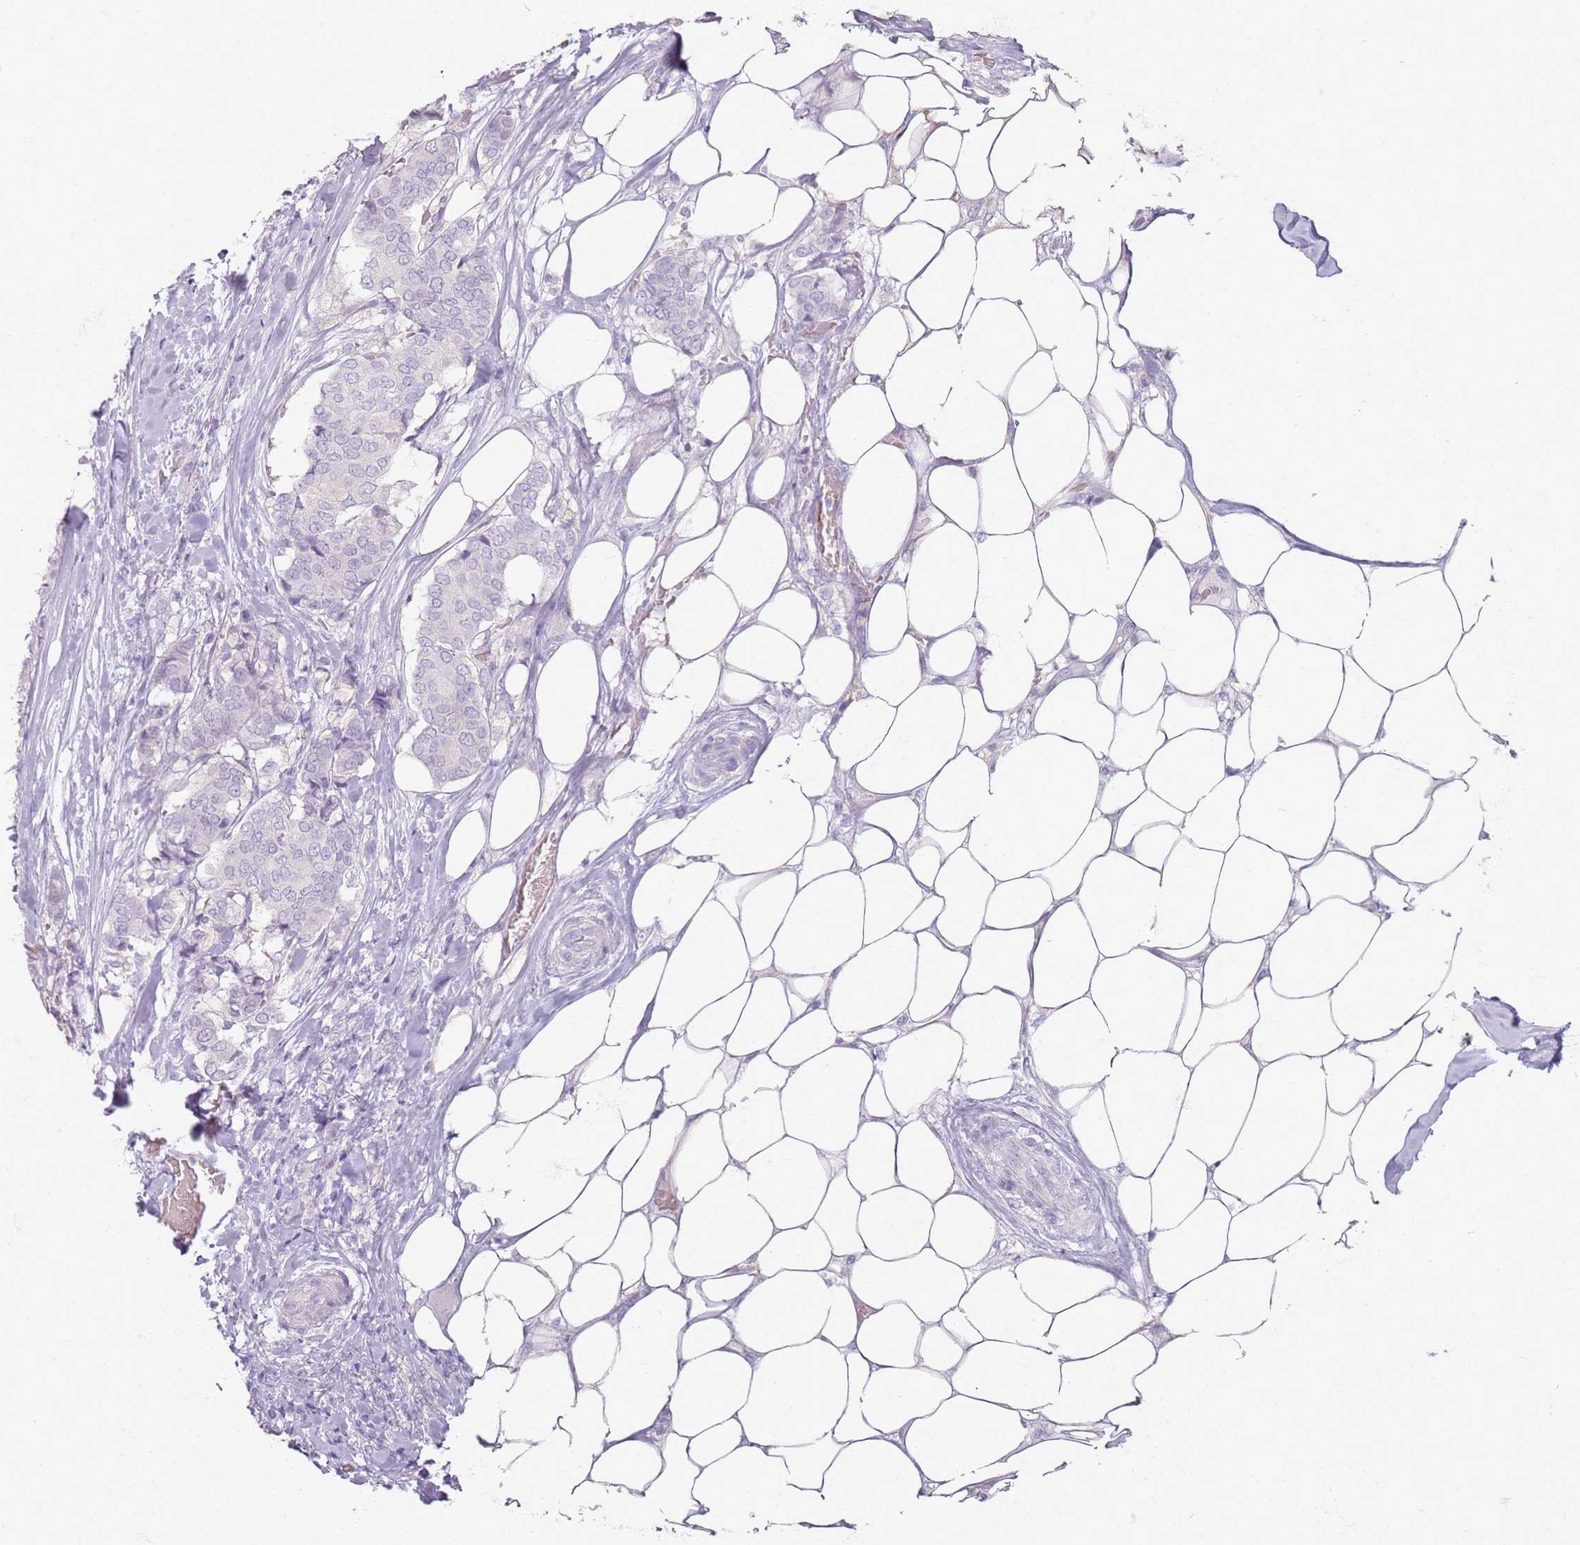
{"staining": {"intensity": "negative", "quantity": "none", "location": "none"}, "tissue": "breast cancer", "cell_type": "Tumor cells", "image_type": "cancer", "snomed": [{"axis": "morphology", "description": "Duct carcinoma"}, {"axis": "topography", "description": "Breast"}], "caption": "Immunohistochemistry (IHC) photomicrograph of neoplastic tissue: human breast cancer stained with DAB exhibits no significant protein expression in tumor cells.", "gene": "CD40LG", "patient": {"sex": "female", "age": 75}}